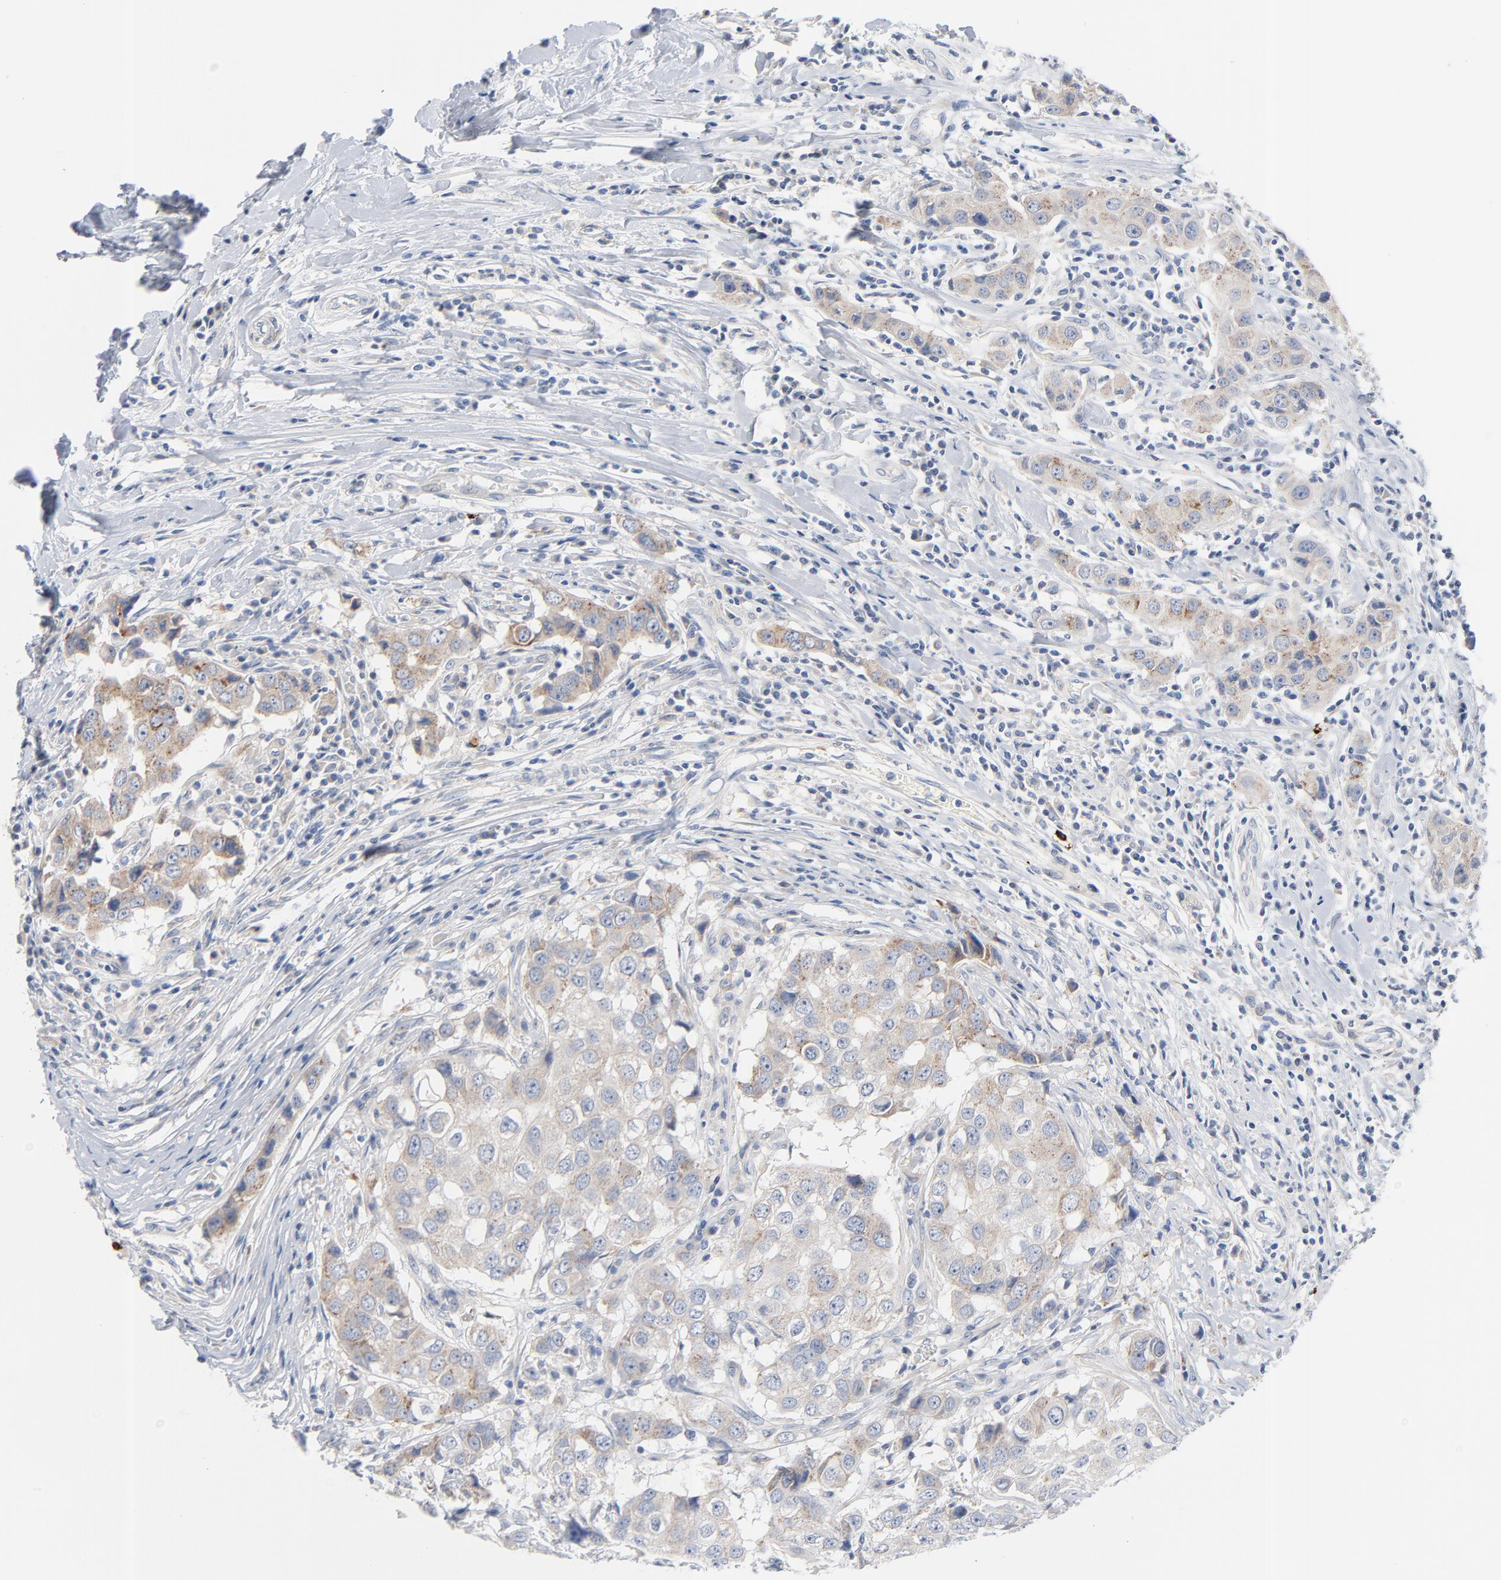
{"staining": {"intensity": "weak", "quantity": "25%-75%", "location": "cytoplasmic/membranous"}, "tissue": "breast cancer", "cell_type": "Tumor cells", "image_type": "cancer", "snomed": [{"axis": "morphology", "description": "Duct carcinoma"}, {"axis": "topography", "description": "Breast"}], "caption": "This micrograph displays IHC staining of human breast infiltrating ductal carcinoma, with low weak cytoplasmic/membranous expression in approximately 25%-75% of tumor cells.", "gene": "IFT43", "patient": {"sex": "female", "age": 27}}